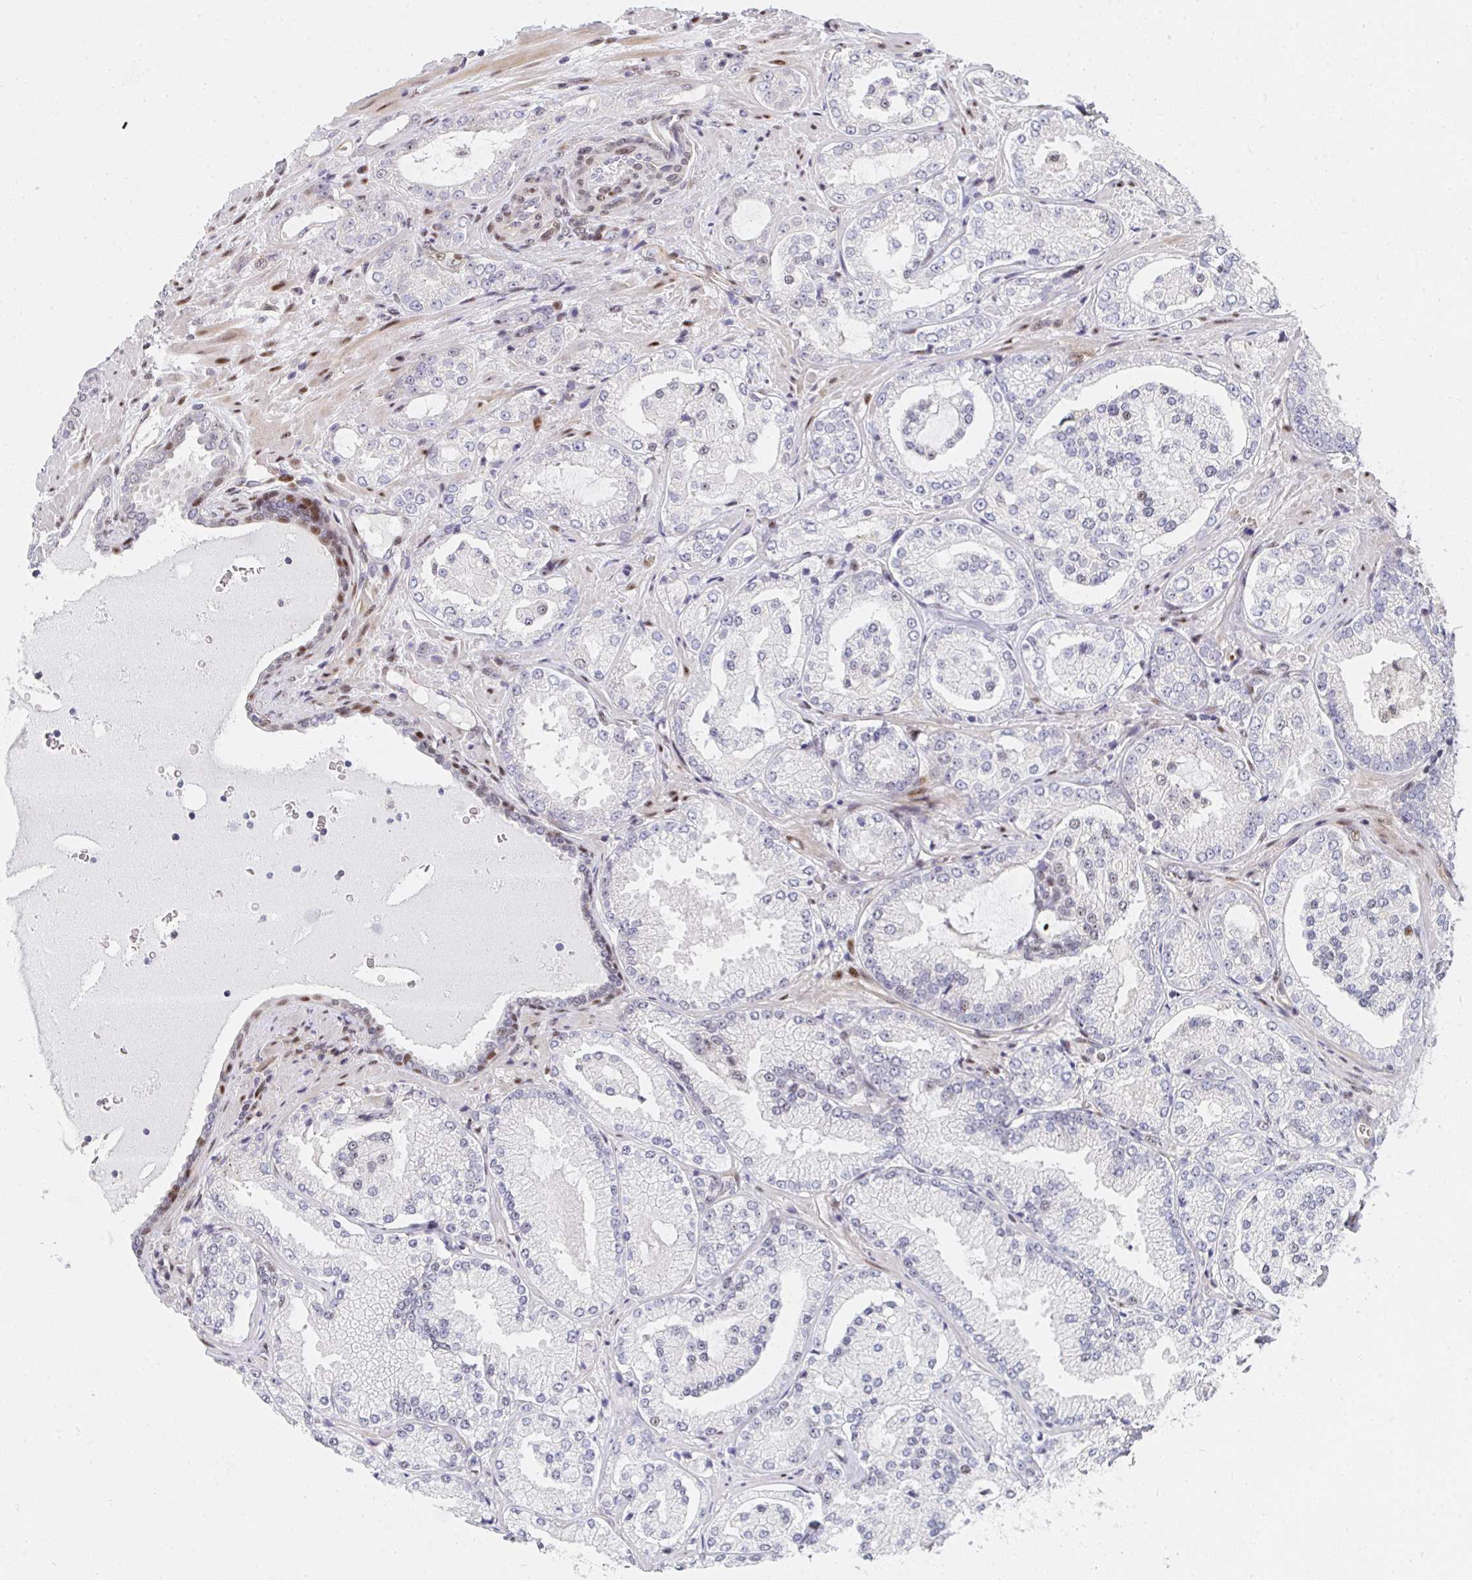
{"staining": {"intensity": "moderate", "quantity": "<25%", "location": "nuclear"}, "tissue": "prostate cancer", "cell_type": "Tumor cells", "image_type": "cancer", "snomed": [{"axis": "morphology", "description": "Adenocarcinoma, High grade"}, {"axis": "topography", "description": "Prostate"}], "caption": "Immunohistochemistry (IHC) micrograph of neoplastic tissue: human prostate high-grade adenocarcinoma stained using immunohistochemistry demonstrates low levels of moderate protein expression localized specifically in the nuclear of tumor cells, appearing as a nuclear brown color.", "gene": "ZIC3", "patient": {"sex": "male", "age": 73}}